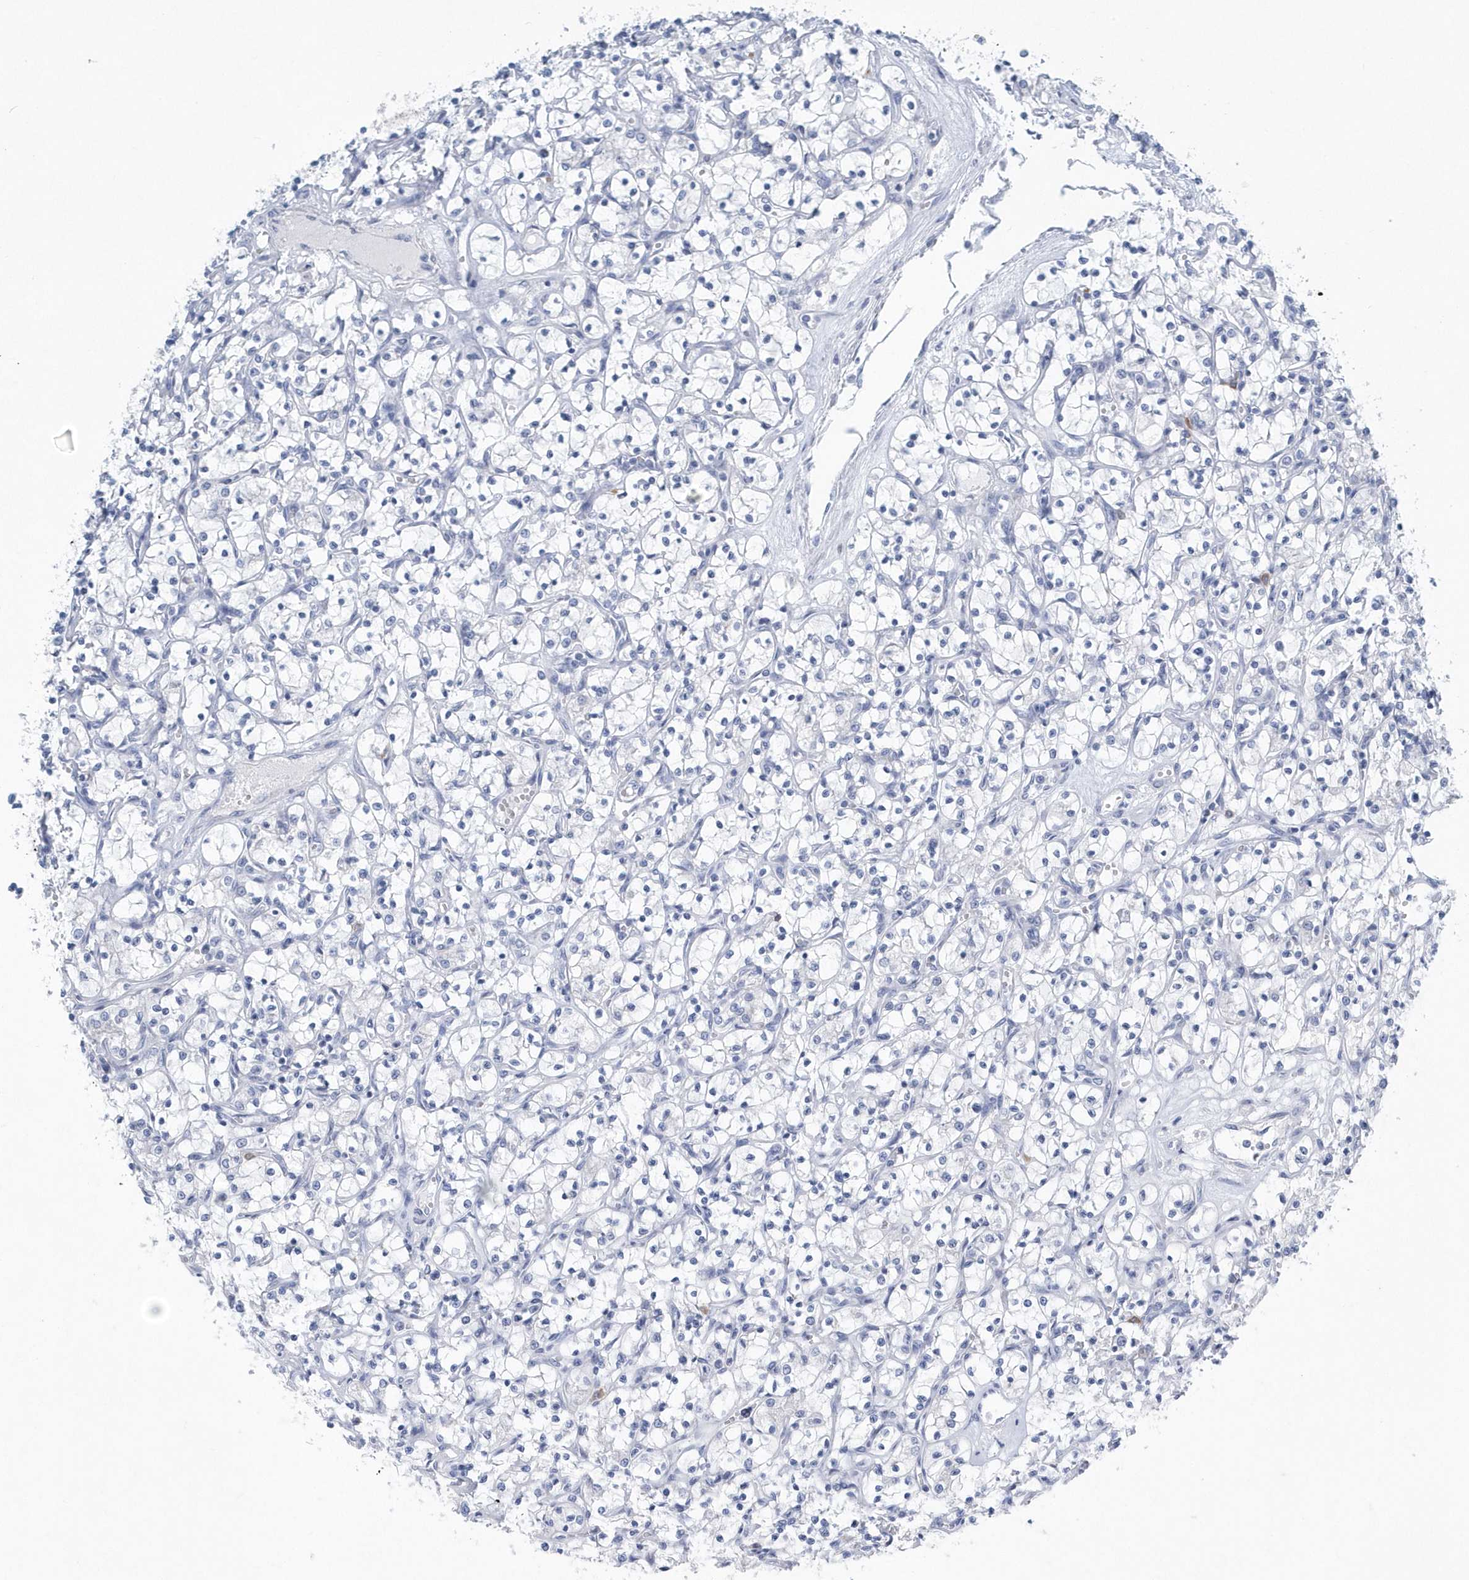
{"staining": {"intensity": "negative", "quantity": "none", "location": "none"}, "tissue": "renal cancer", "cell_type": "Tumor cells", "image_type": "cancer", "snomed": [{"axis": "morphology", "description": "Adenocarcinoma, NOS"}, {"axis": "topography", "description": "Kidney"}], "caption": "High power microscopy histopathology image of an immunohistochemistry image of renal adenocarcinoma, revealing no significant positivity in tumor cells.", "gene": "SPATA18", "patient": {"sex": "female", "age": 69}}